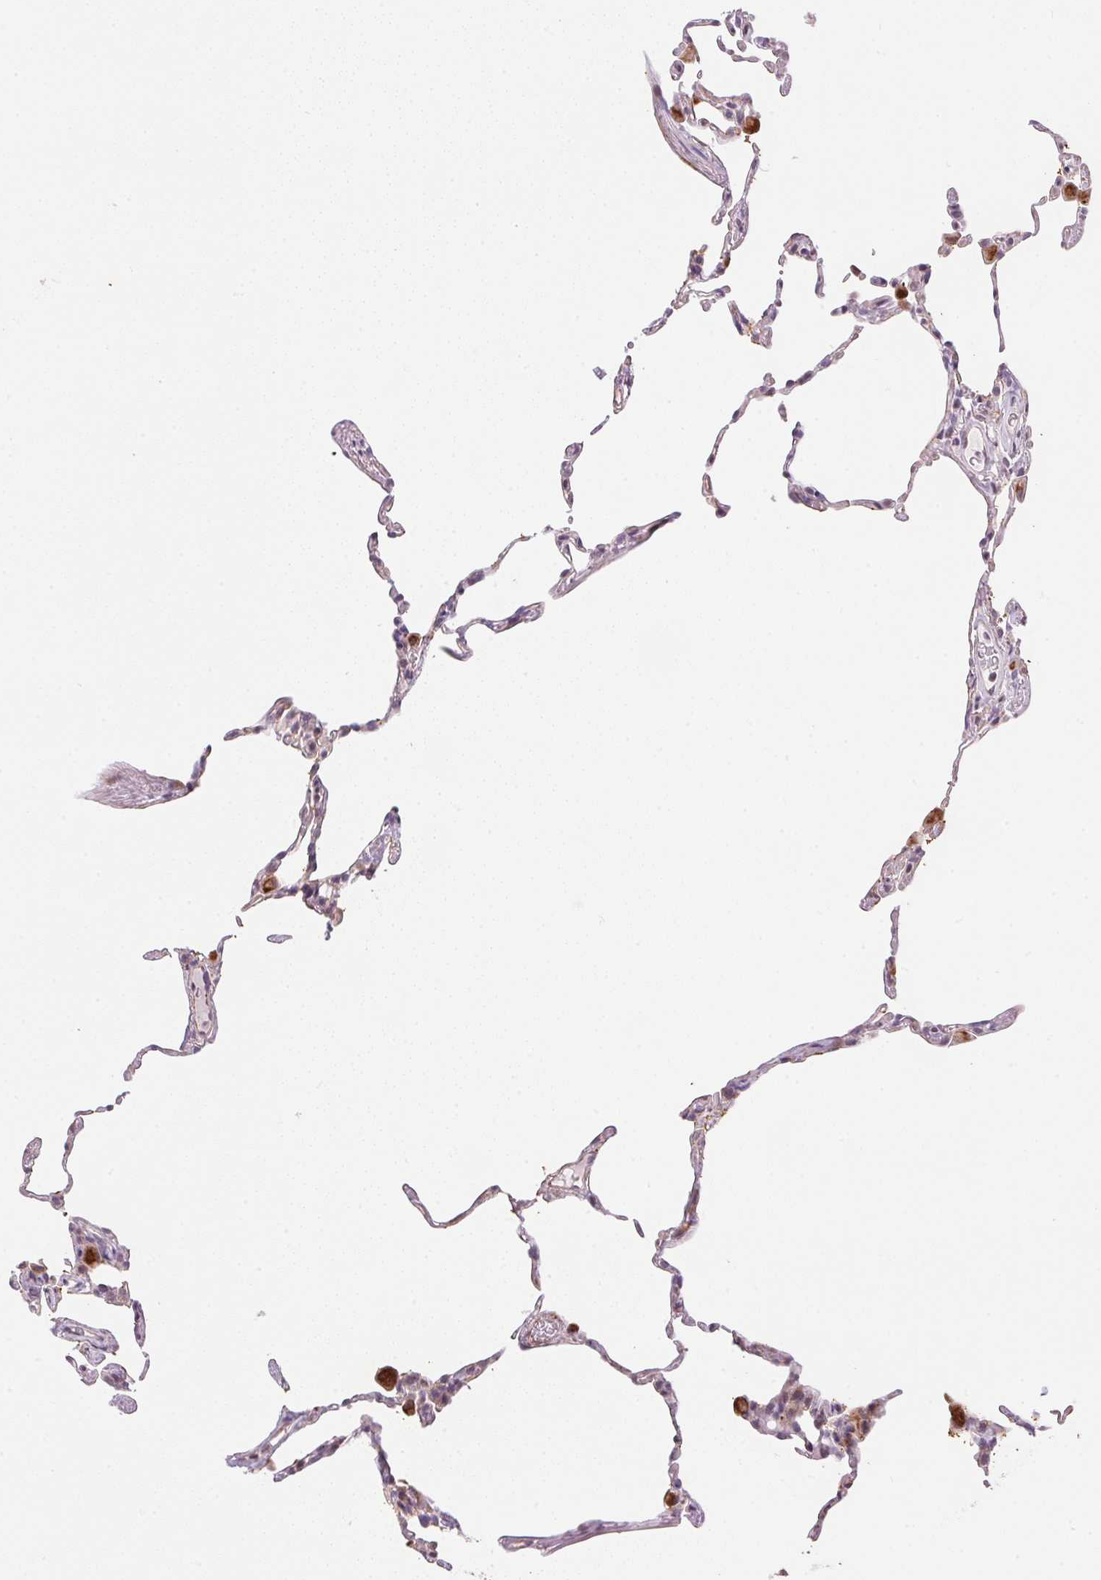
{"staining": {"intensity": "moderate", "quantity": "<25%", "location": "cytoplasmic/membranous"}, "tissue": "lung", "cell_type": "Alveolar cells", "image_type": "normal", "snomed": [{"axis": "morphology", "description": "Normal tissue, NOS"}, {"axis": "topography", "description": "Lung"}], "caption": "Immunohistochemical staining of normal human lung displays low levels of moderate cytoplasmic/membranous positivity in about <25% of alveolar cells.", "gene": "GYG2", "patient": {"sex": "female", "age": 57}}